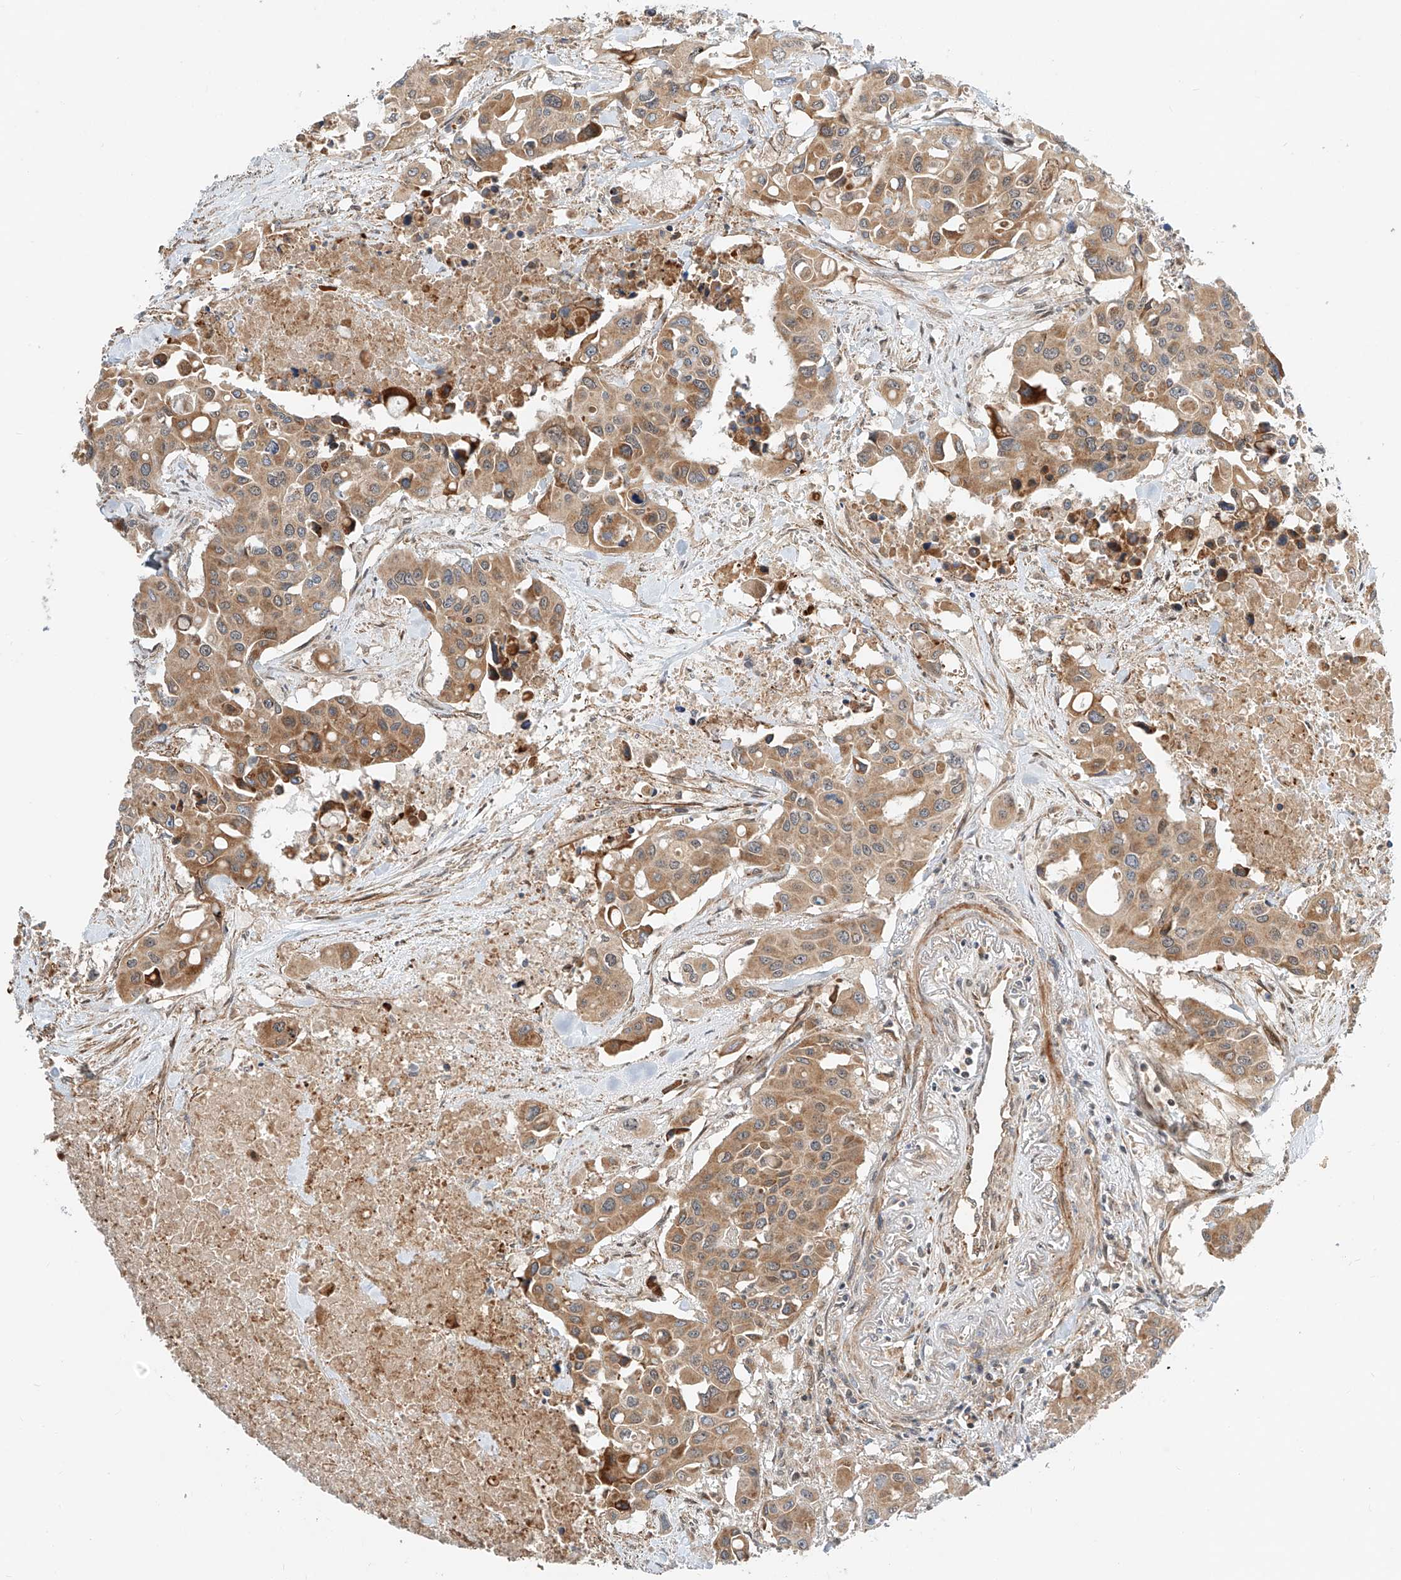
{"staining": {"intensity": "moderate", "quantity": ">75%", "location": "cytoplasmic/membranous"}, "tissue": "colorectal cancer", "cell_type": "Tumor cells", "image_type": "cancer", "snomed": [{"axis": "morphology", "description": "Adenocarcinoma, NOS"}, {"axis": "topography", "description": "Colon"}], "caption": "About >75% of tumor cells in human colorectal cancer show moderate cytoplasmic/membranous protein staining as visualized by brown immunohistochemical staining.", "gene": "CPAMD8", "patient": {"sex": "male", "age": 77}}